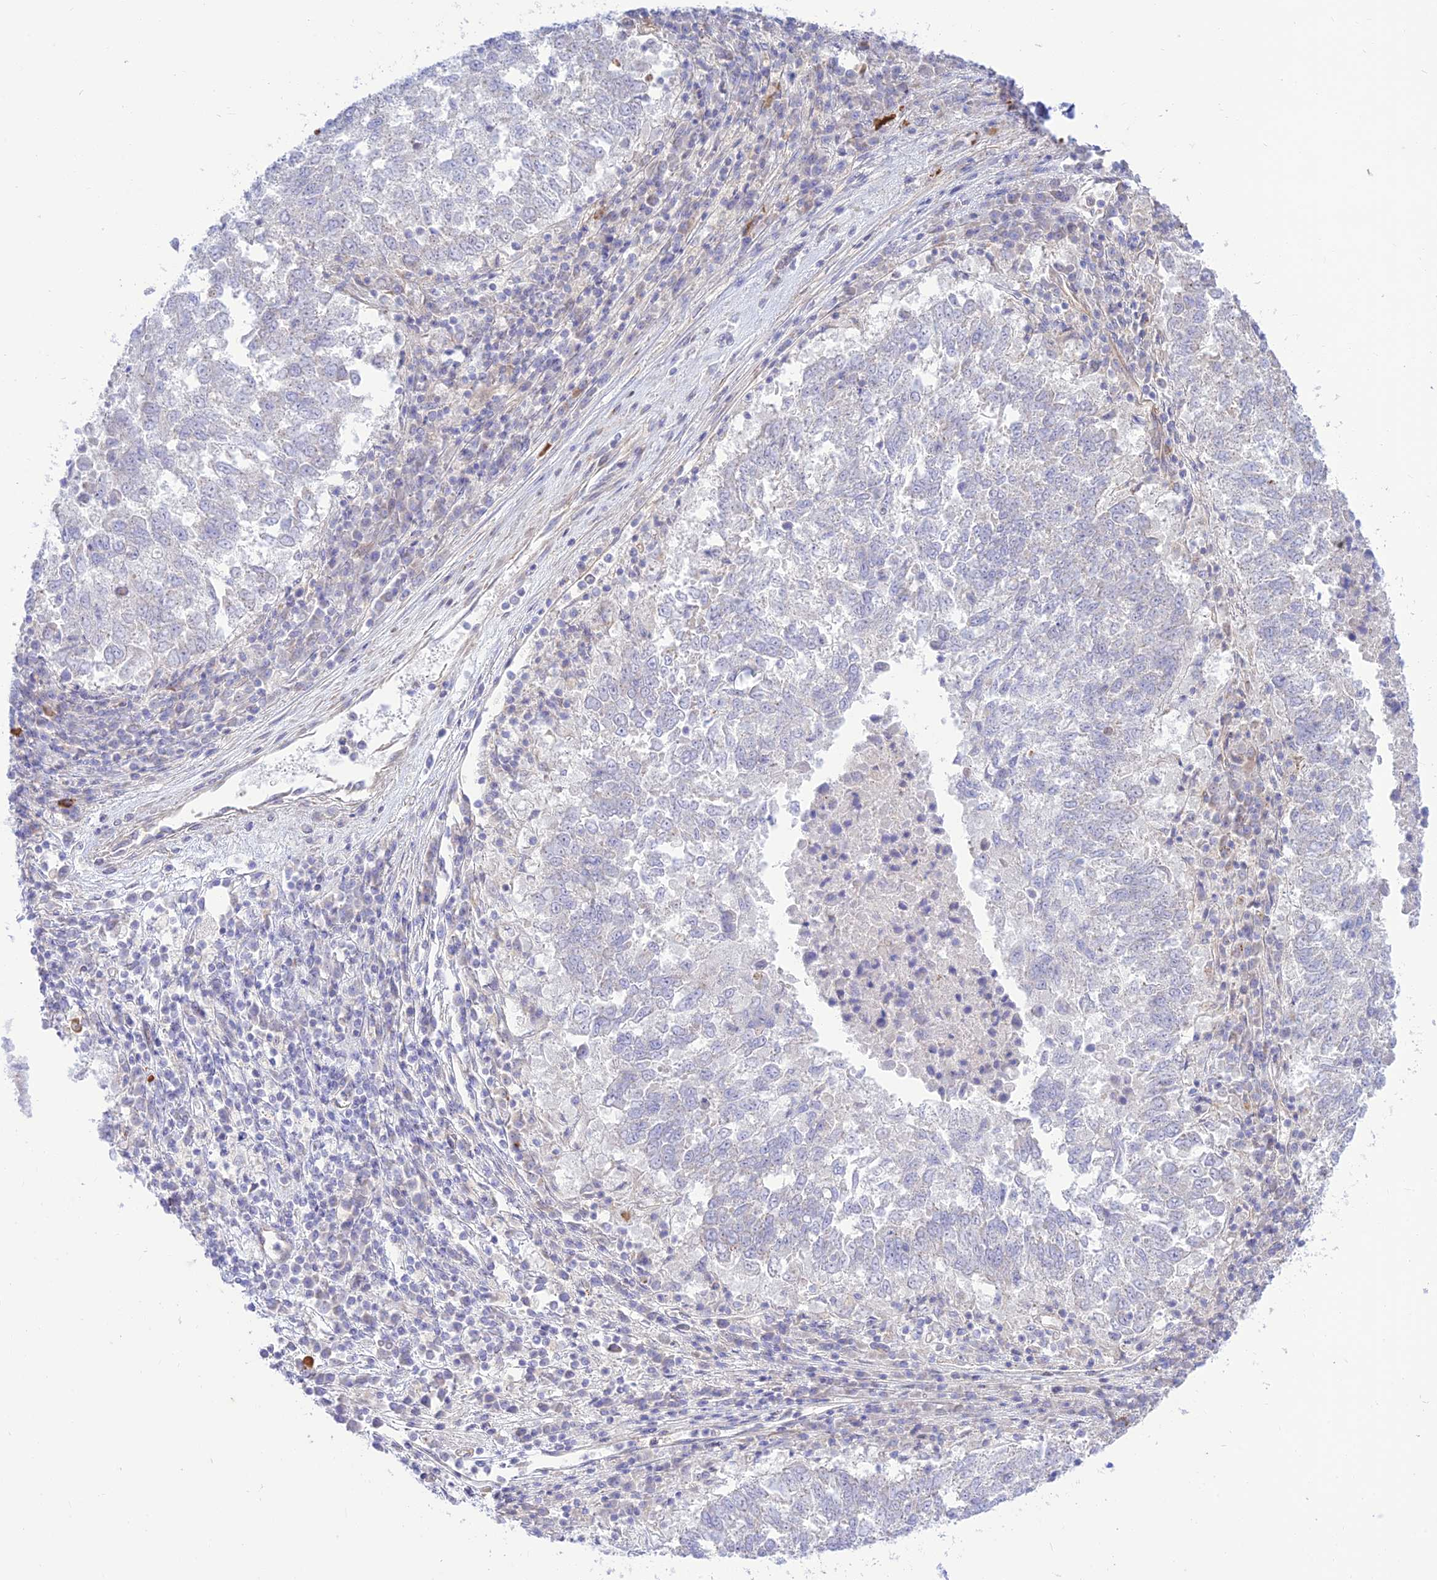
{"staining": {"intensity": "negative", "quantity": "none", "location": "none"}, "tissue": "lung cancer", "cell_type": "Tumor cells", "image_type": "cancer", "snomed": [{"axis": "morphology", "description": "Squamous cell carcinoma, NOS"}, {"axis": "topography", "description": "Lung"}], "caption": "IHC of human lung cancer (squamous cell carcinoma) demonstrates no staining in tumor cells. (DAB (3,3'-diaminobenzidine) immunohistochemistry (IHC) visualized using brightfield microscopy, high magnification).", "gene": "KCNAB1", "patient": {"sex": "male", "age": 73}}